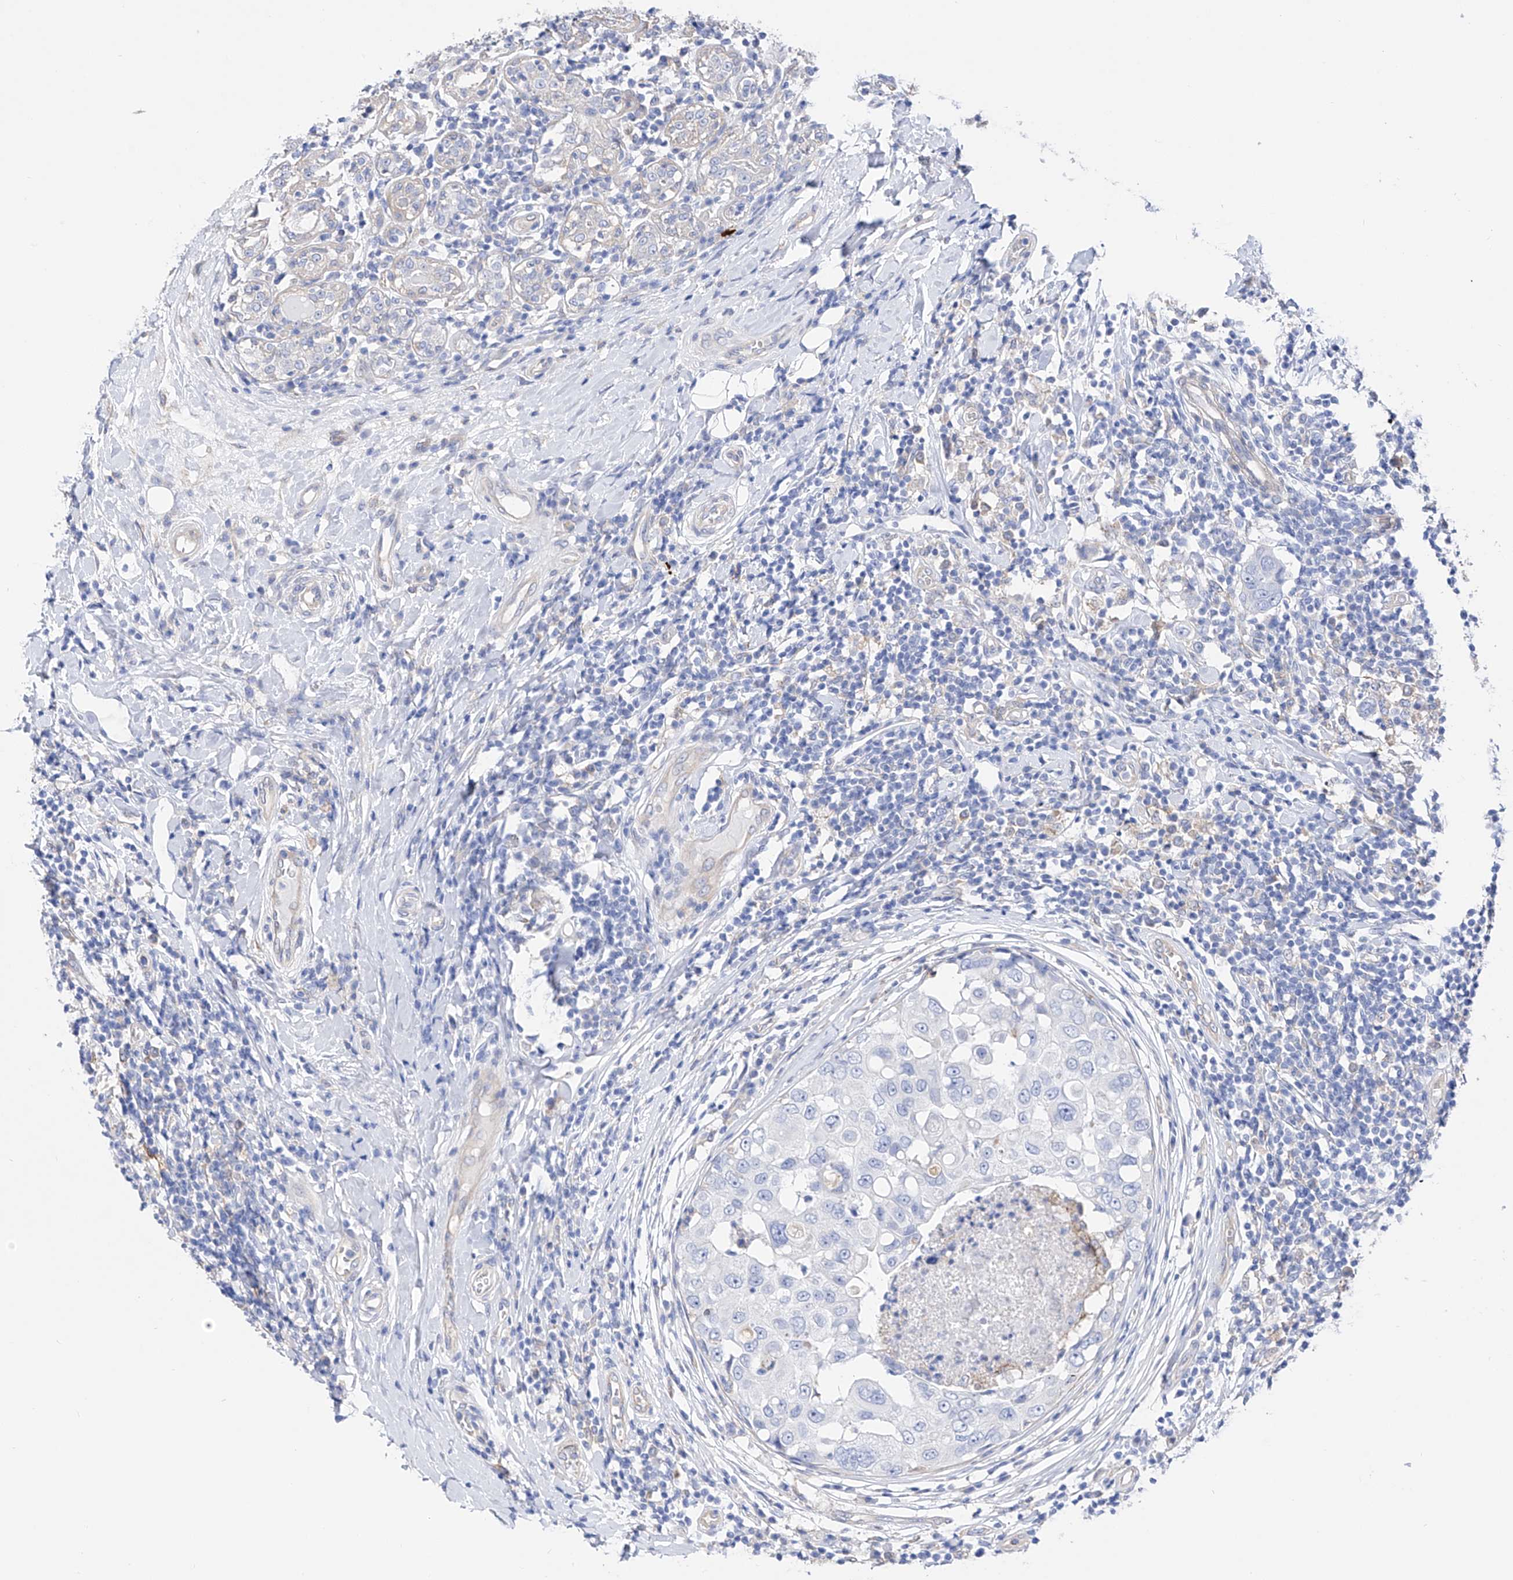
{"staining": {"intensity": "negative", "quantity": "none", "location": "none"}, "tissue": "breast cancer", "cell_type": "Tumor cells", "image_type": "cancer", "snomed": [{"axis": "morphology", "description": "Duct carcinoma"}, {"axis": "topography", "description": "Breast"}], "caption": "IHC micrograph of neoplastic tissue: breast cancer (intraductal carcinoma) stained with DAB (3,3'-diaminobenzidine) reveals no significant protein expression in tumor cells. (DAB (3,3'-diaminobenzidine) IHC with hematoxylin counter stain).", "gene": "ZNF653", "patient": {"sex": "female", "age": 27}}